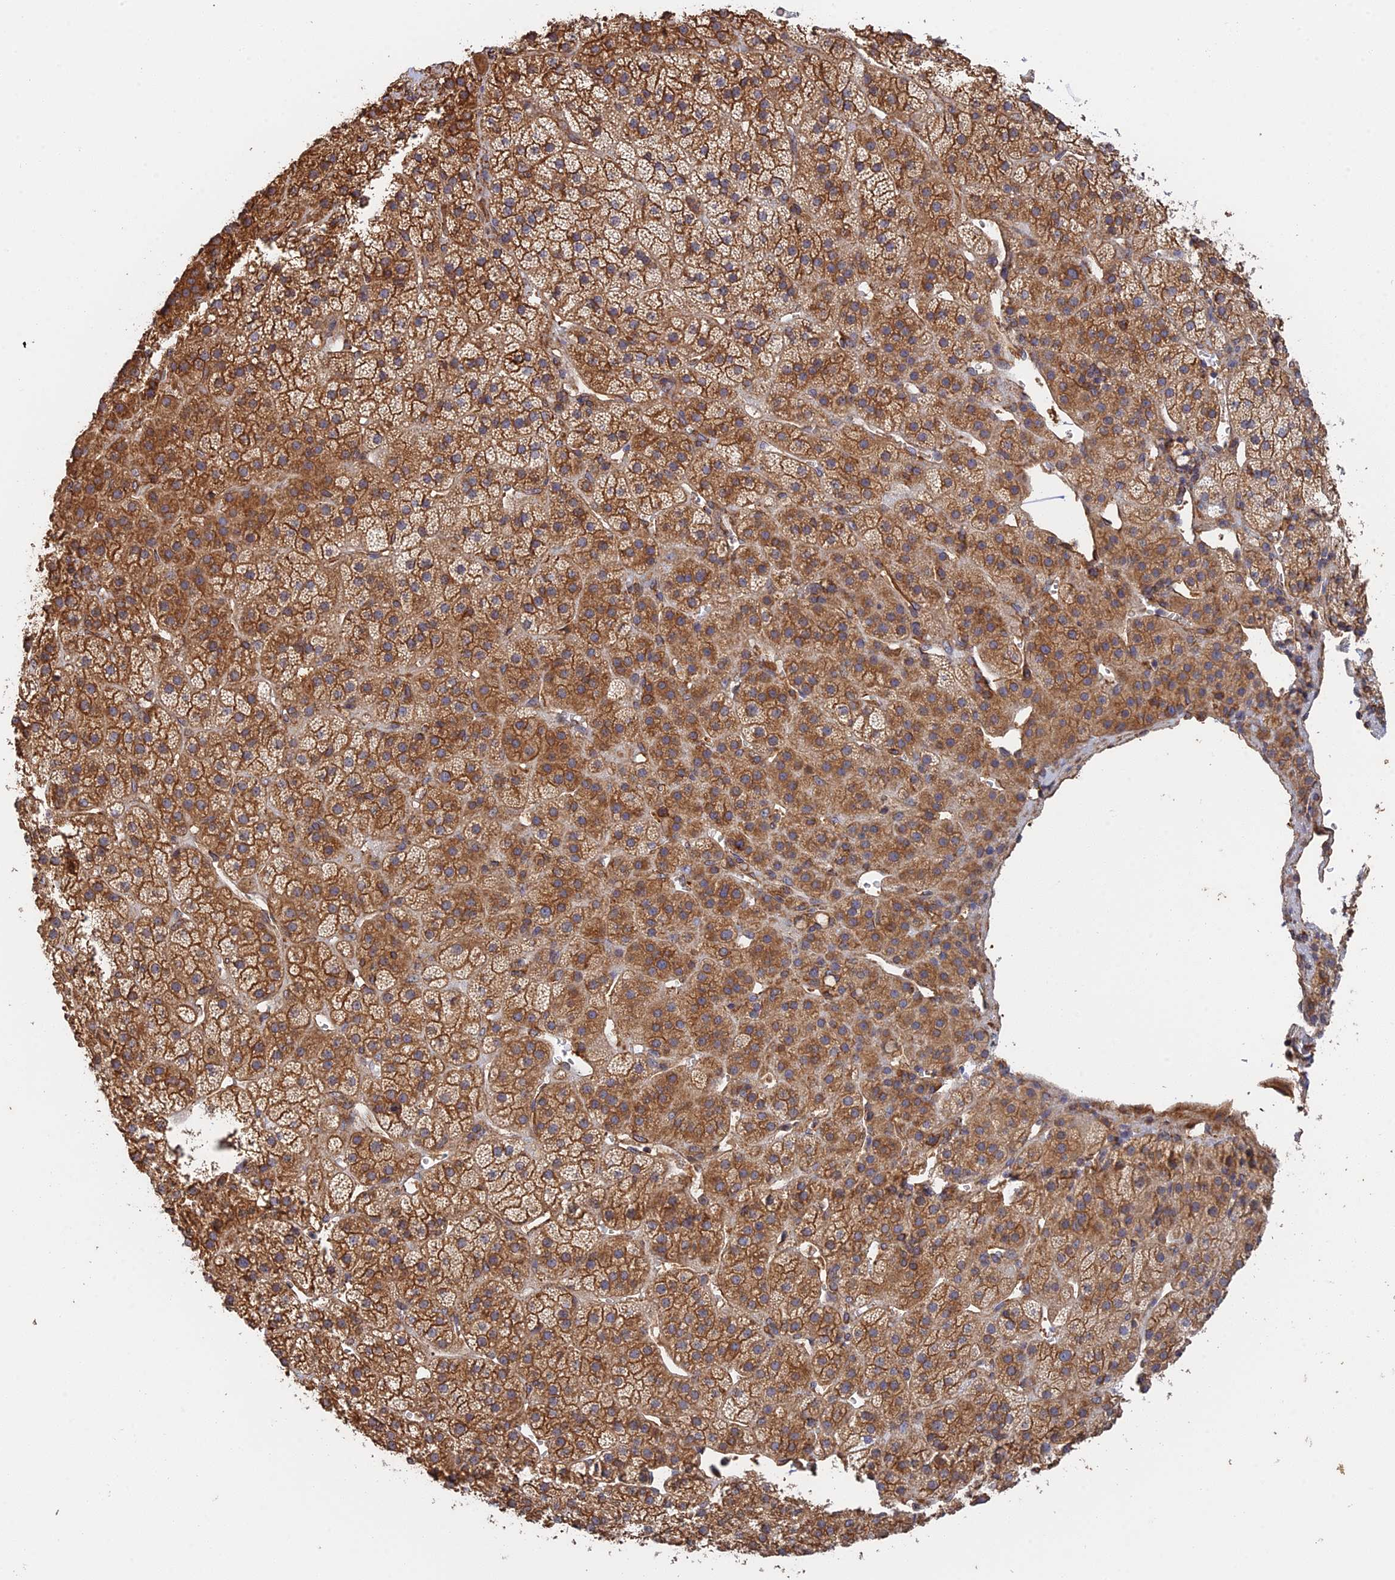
{"staining": {"intensity": "strong", "quantity": "25%-75%", "location": "cytoplasmic/membranous"}, "tissue": "adrenal gland", "cell_type": "Glandular cells", "image_type": "normal", "snomed": [{"axis": "morphology", "description": "Normal tissue, NOS"}, {"axis": "topography", "description": "Adrenal gland"}], "caption": "Immunohistochemical staining of benign adrenal gland demonstrates high levels of strong cytoplasmic/membranous positivity in approximately 25%-75% of glandular cells. (IHC, brightfield microscopy, high magnification).", "gene": "WBP11", "patient": {"sex": "female", "age": 70}}